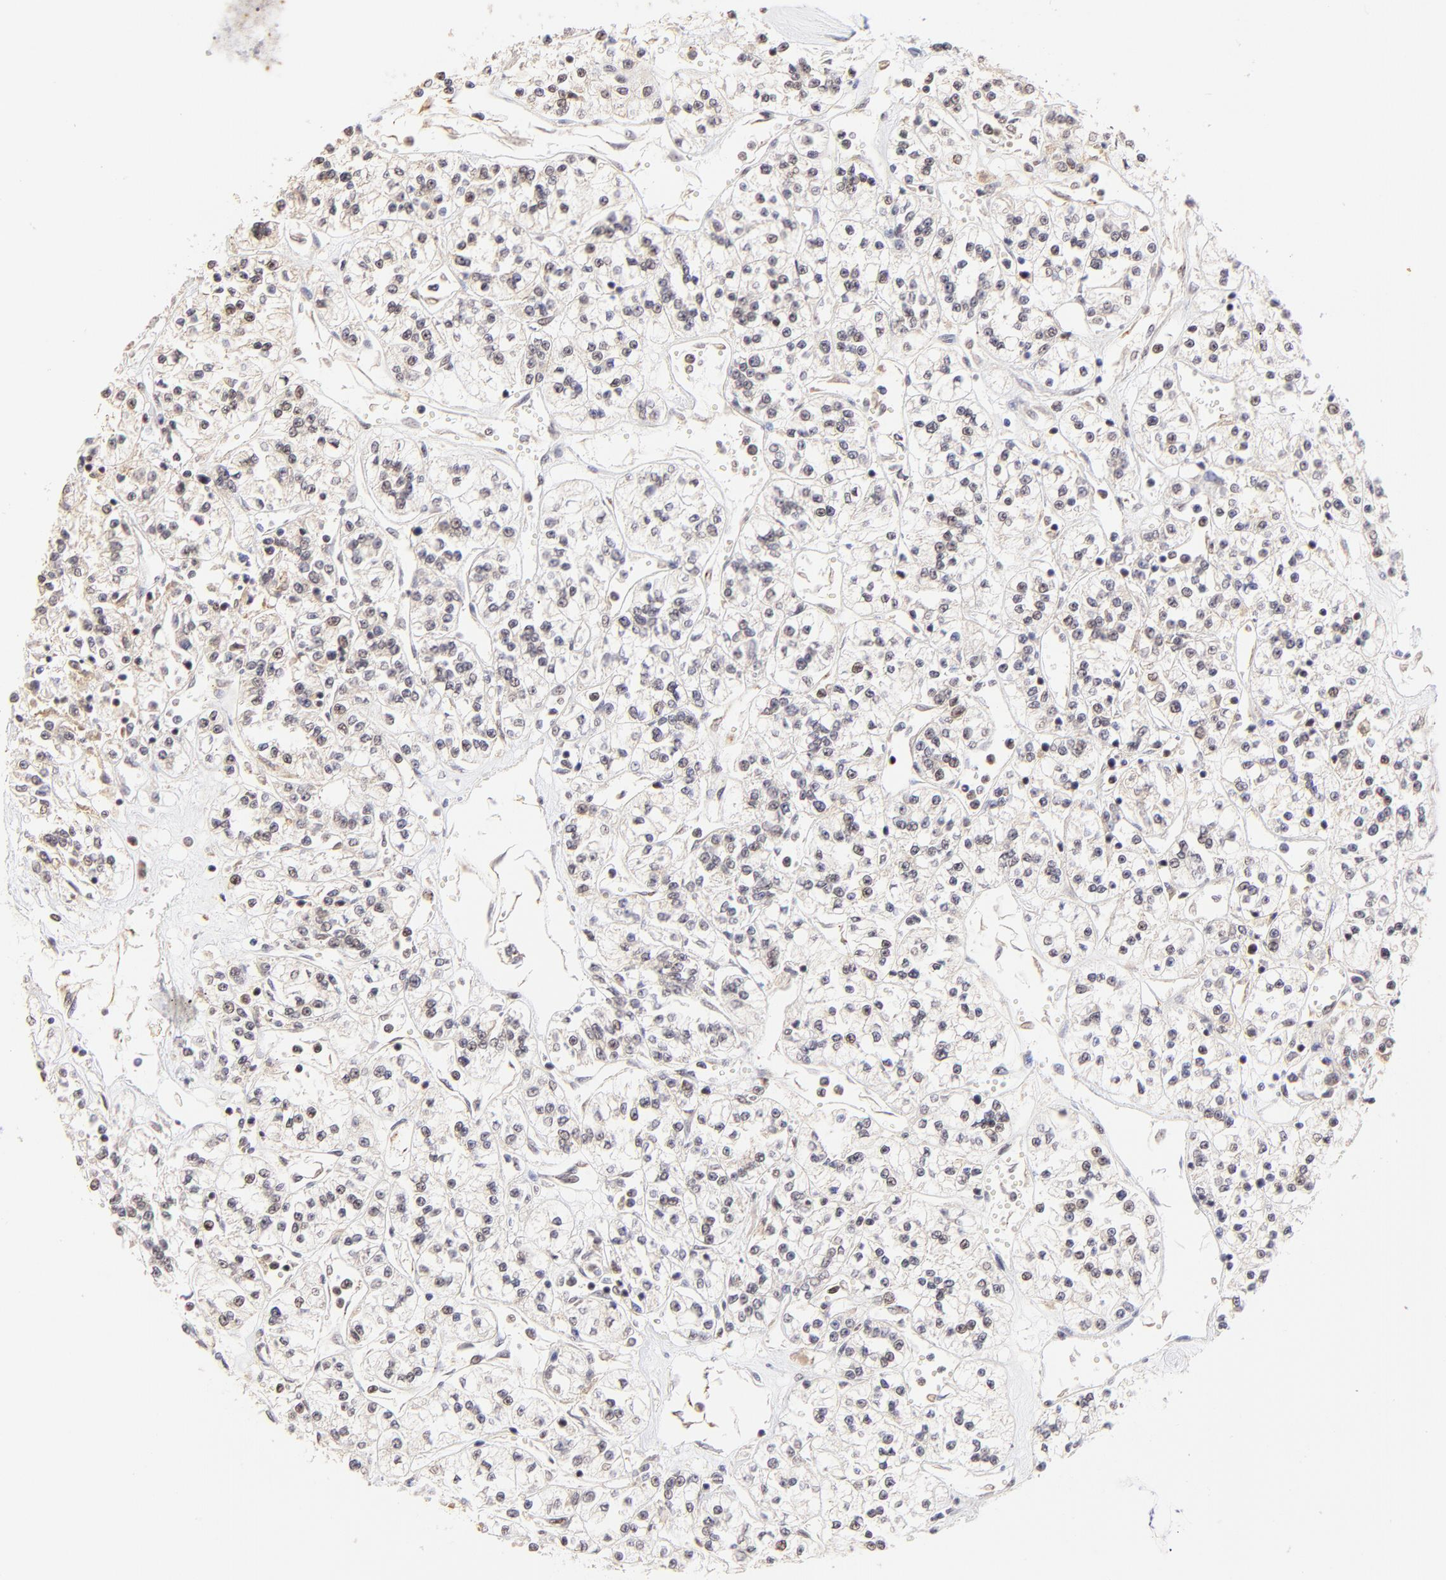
{"staining": {"intensity": "weak", "quantity": "<25%", "location": "nuclear"}, "tissue": "renal cancer", "cell_type": "Tumor cells", "image_type": "cancer", "snomed": [{"axis": "morphology", "description": "Adenocarcinoma, NOS"}, {"axis": "topography", "description": "Kidney"}], "caption": "This is a image of IHC staining of renal adenocarcinoma, which shows no expression in tumor cells.", "gene": "ZNF670", "patient": {"sex": "female", "age": 76}}